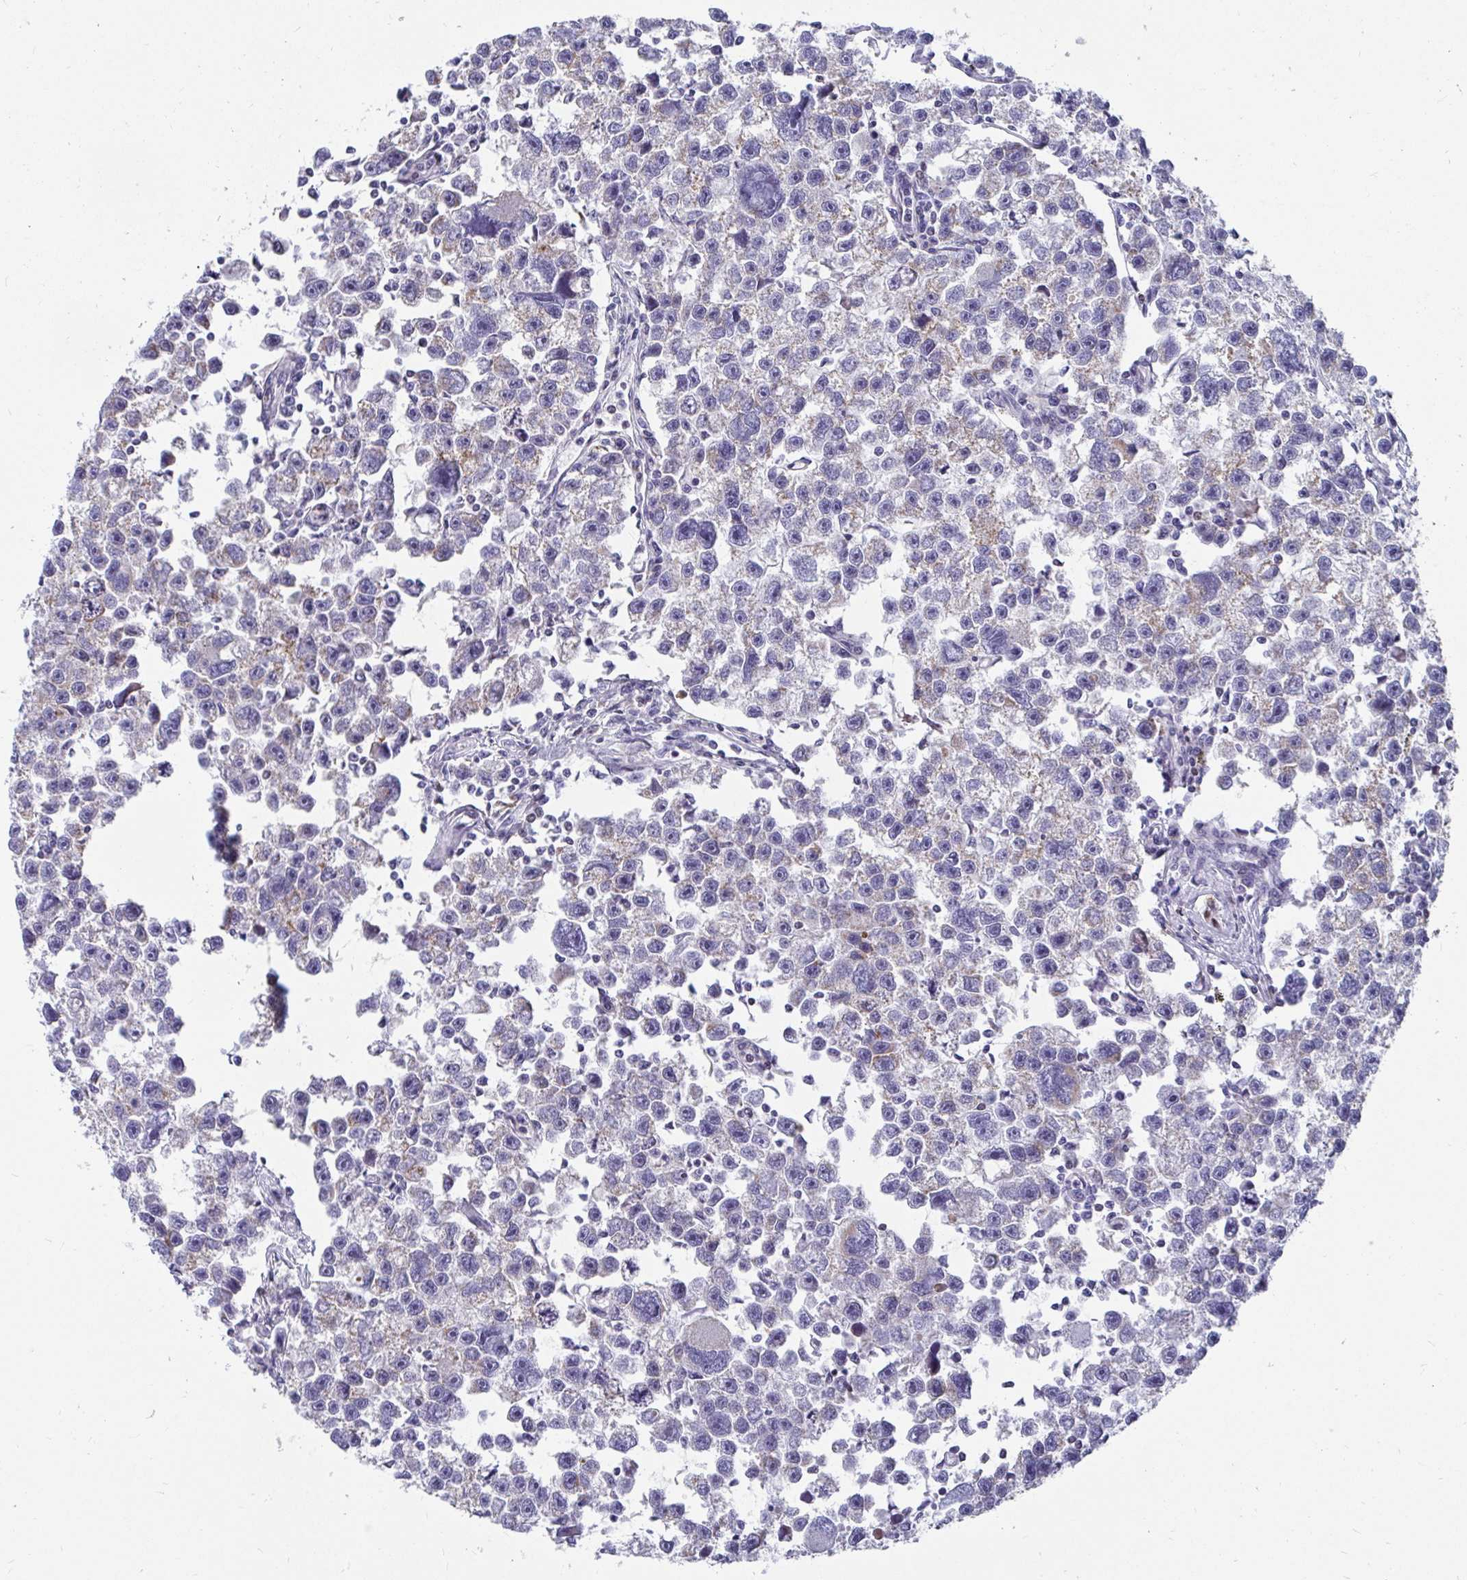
{"staining": {"intensity": "negative", "quantity": "none", "location": "none"}, "tissue": "testis cancer", "cell_type": "Tumor cells", "image_type": "cancer", "snomed": [{"axis": "morphology", "description": "Seminoma, NOS"}, {"axis": "topography", "description": "Testis"}], "caption": "This is an immunohistochemistry (IHC) micrograph of human testis cancer (seminoma). There is no expression in tumor cells.", "gene": "EXOC5", "patient": {"sex": "male", "age": 26}}